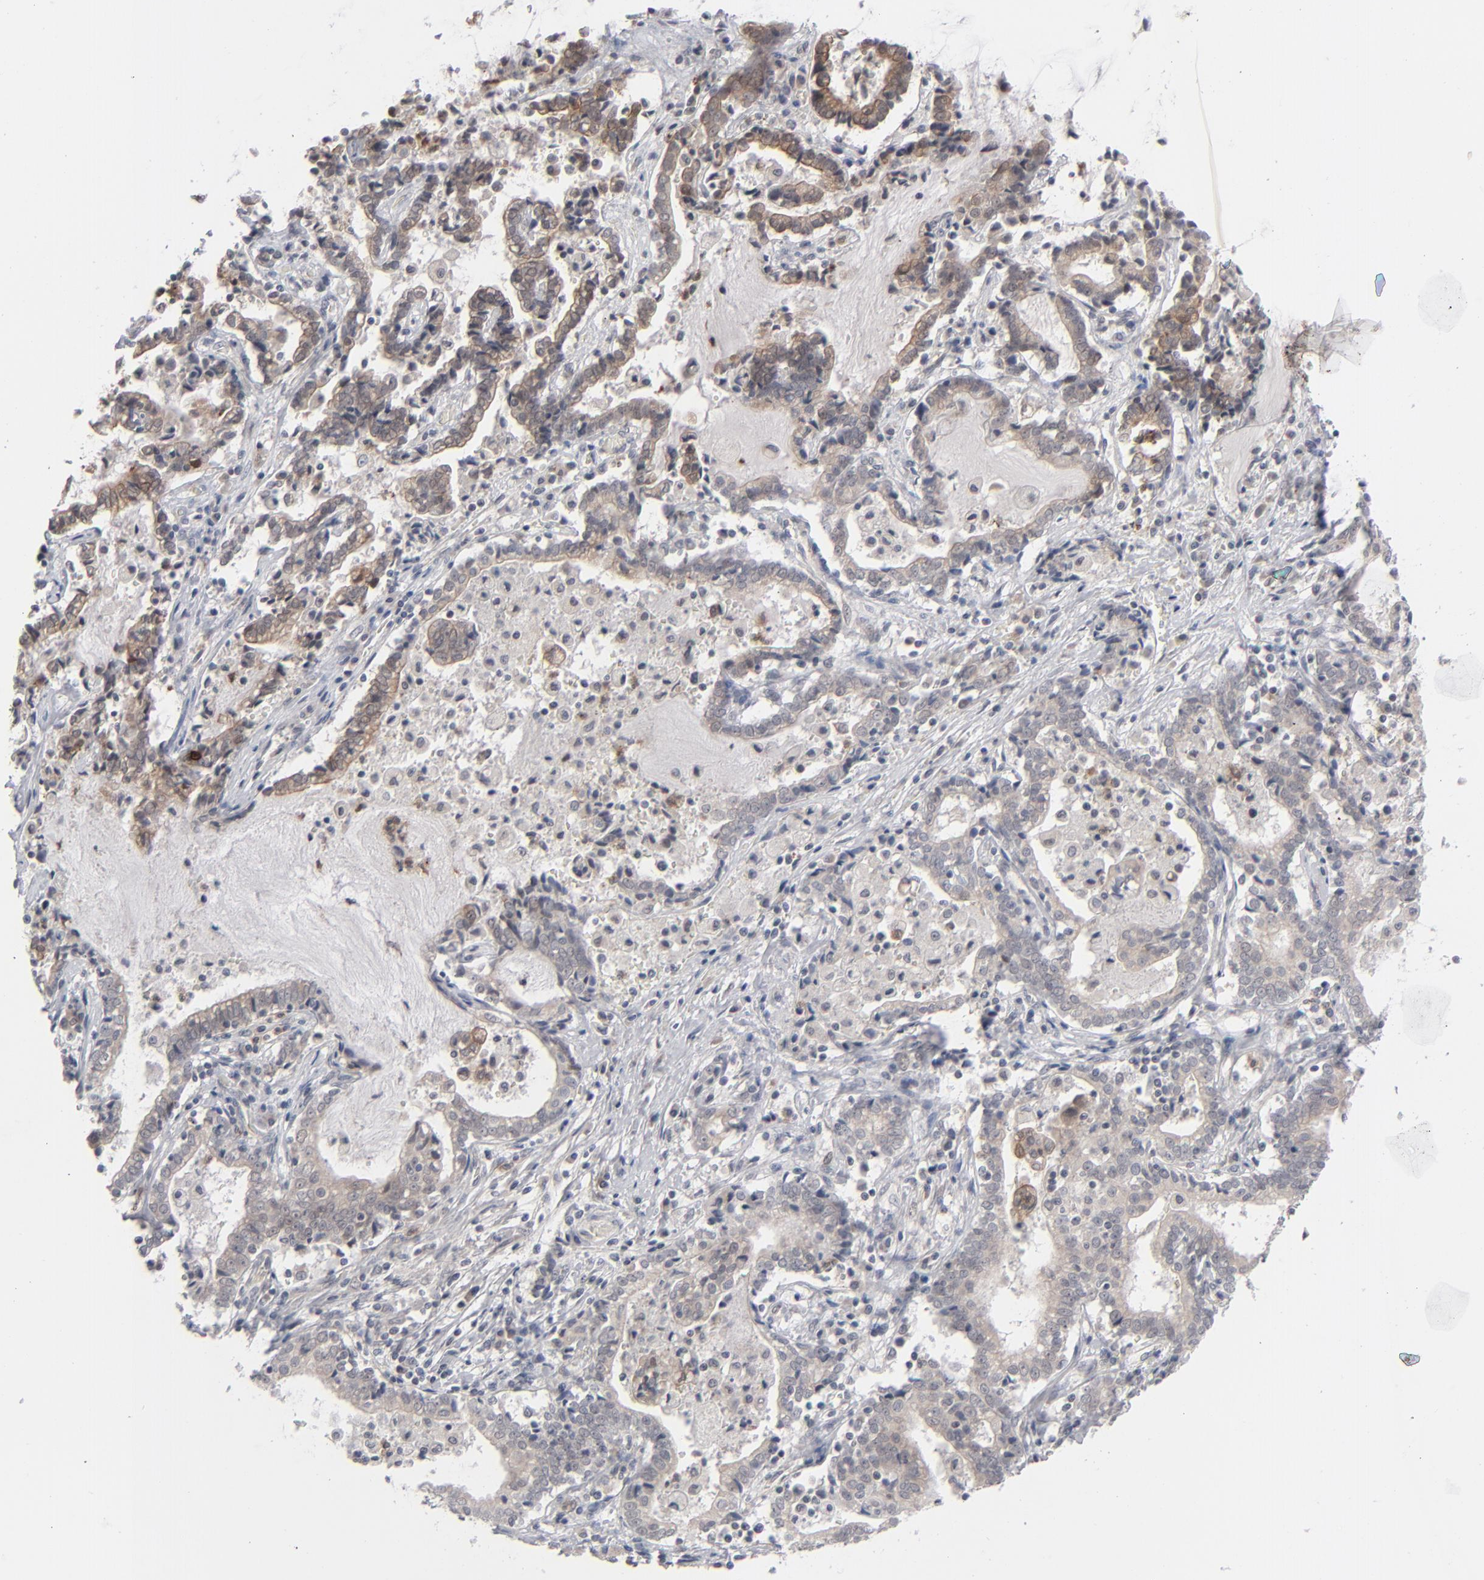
{"staining": {"intensity": "moderate", "quantity": ">75%", "location": "cytoplasmic/membranous"}, "tissue": "liver cancer", "cell_type": "Tumor cells", "image_type": "cancer", "snomed": [{"axis": "morphology", "description": "Cholangiocarcinoma"}, {"axis": "topography", "description": "Liver"}], "caption": "Immunohistochemistry (IHC) of human cholangiocarcinoma (liver) shows medium levels of moderate cytoplasmic/membranous expression in about >75% of tumor cells.", "gene": "POF1B", "patient": {"sex": "male", "age": 57}}